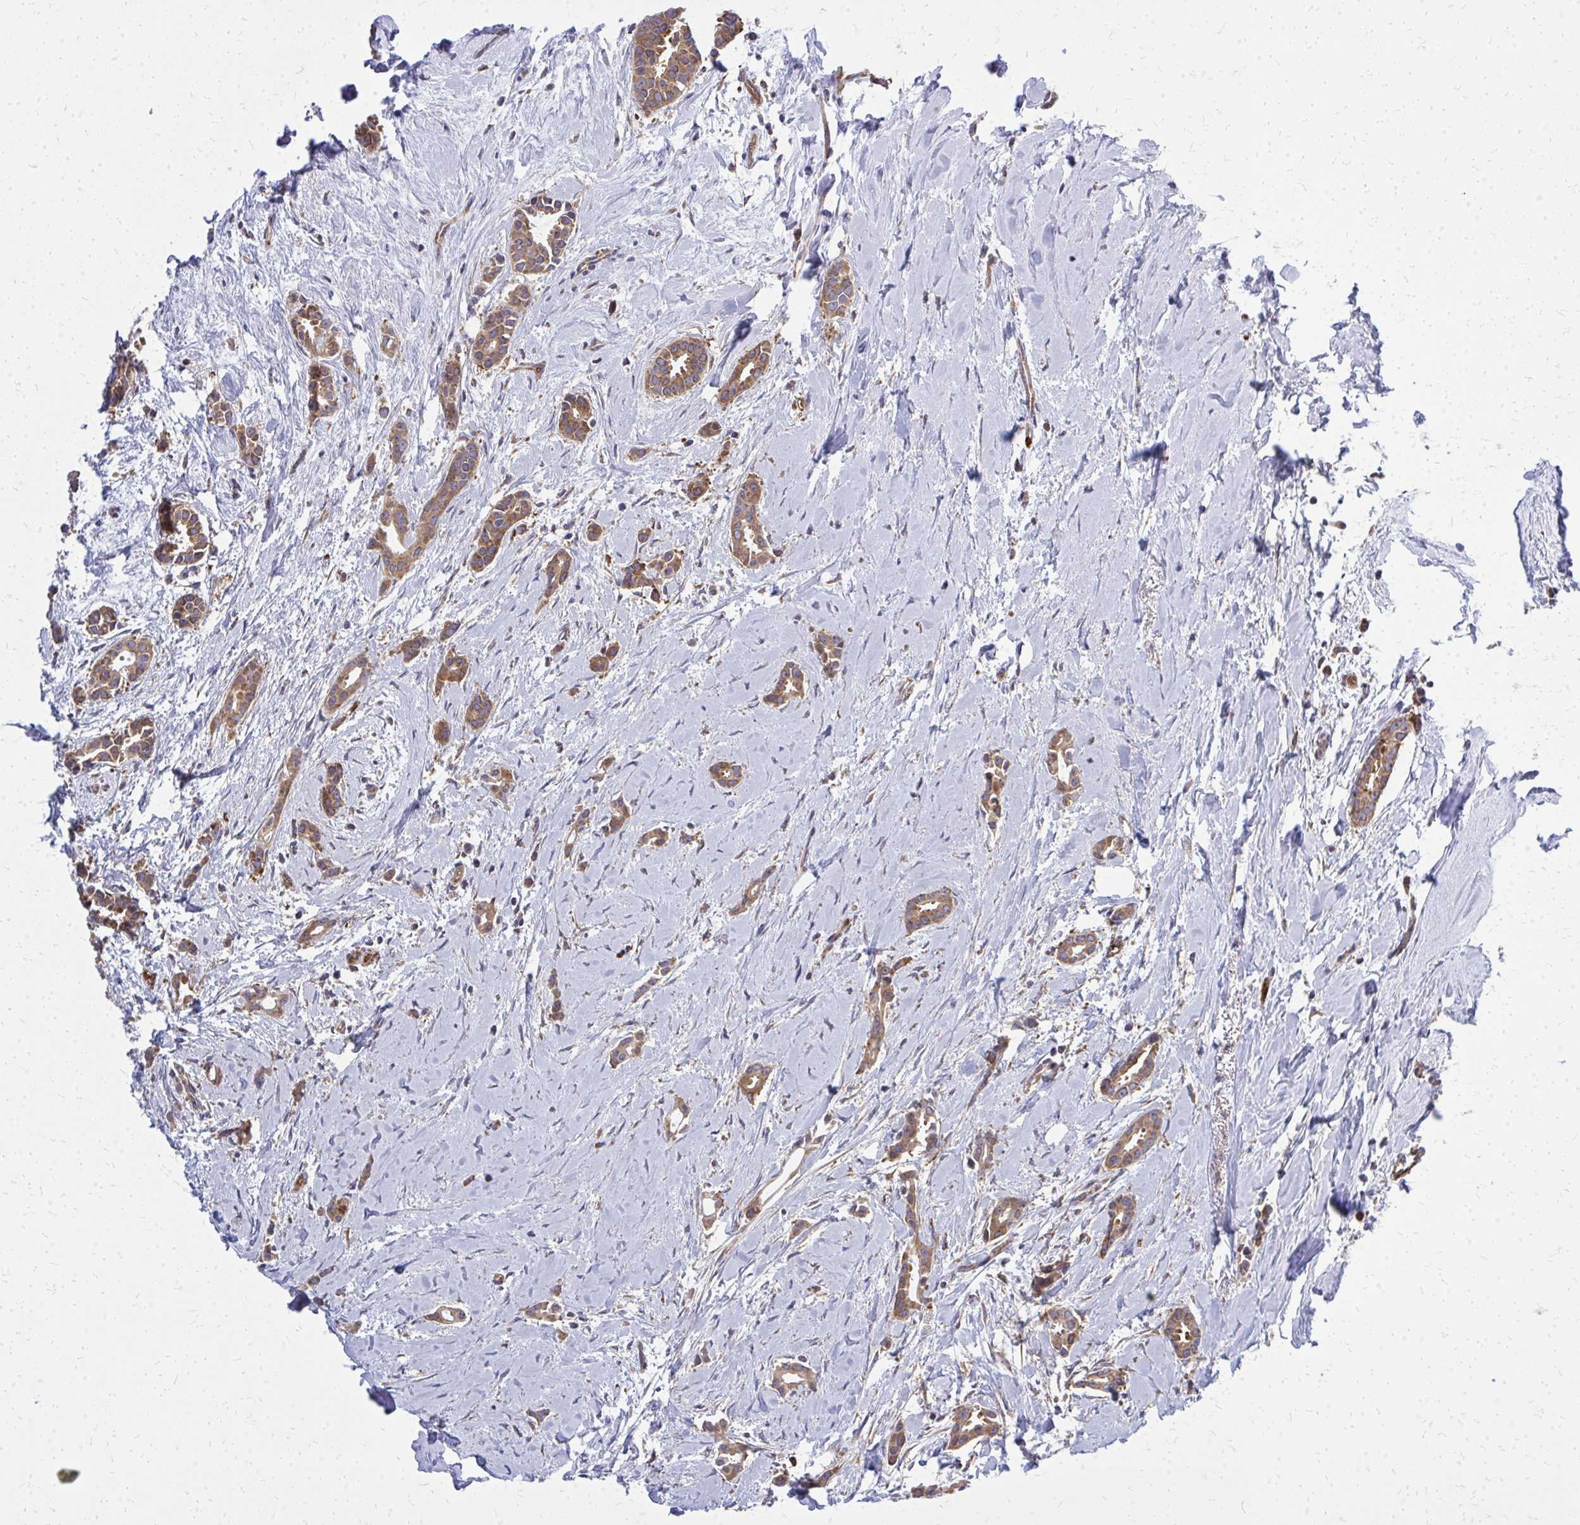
{"staining": {"intensity": "moderate", "quantity": ">75%", "location": "cytoplasmic/membranous"}, "tissue": "breast cancer", "cell_type": "Tumor cells", "image_type": "cancer", "snomed": [{"axis": "morphology", "description": "Duct carcinoma"}, {"axis": "topography", "description": "Breast"}], "caption": "An image of human breast cancer stained for a protein demonstrates moderate cytoplasmic/membranous brown staining in tumor cells.", "gene": "PDK4", "patient": {"sex": "female", "age": 64}}